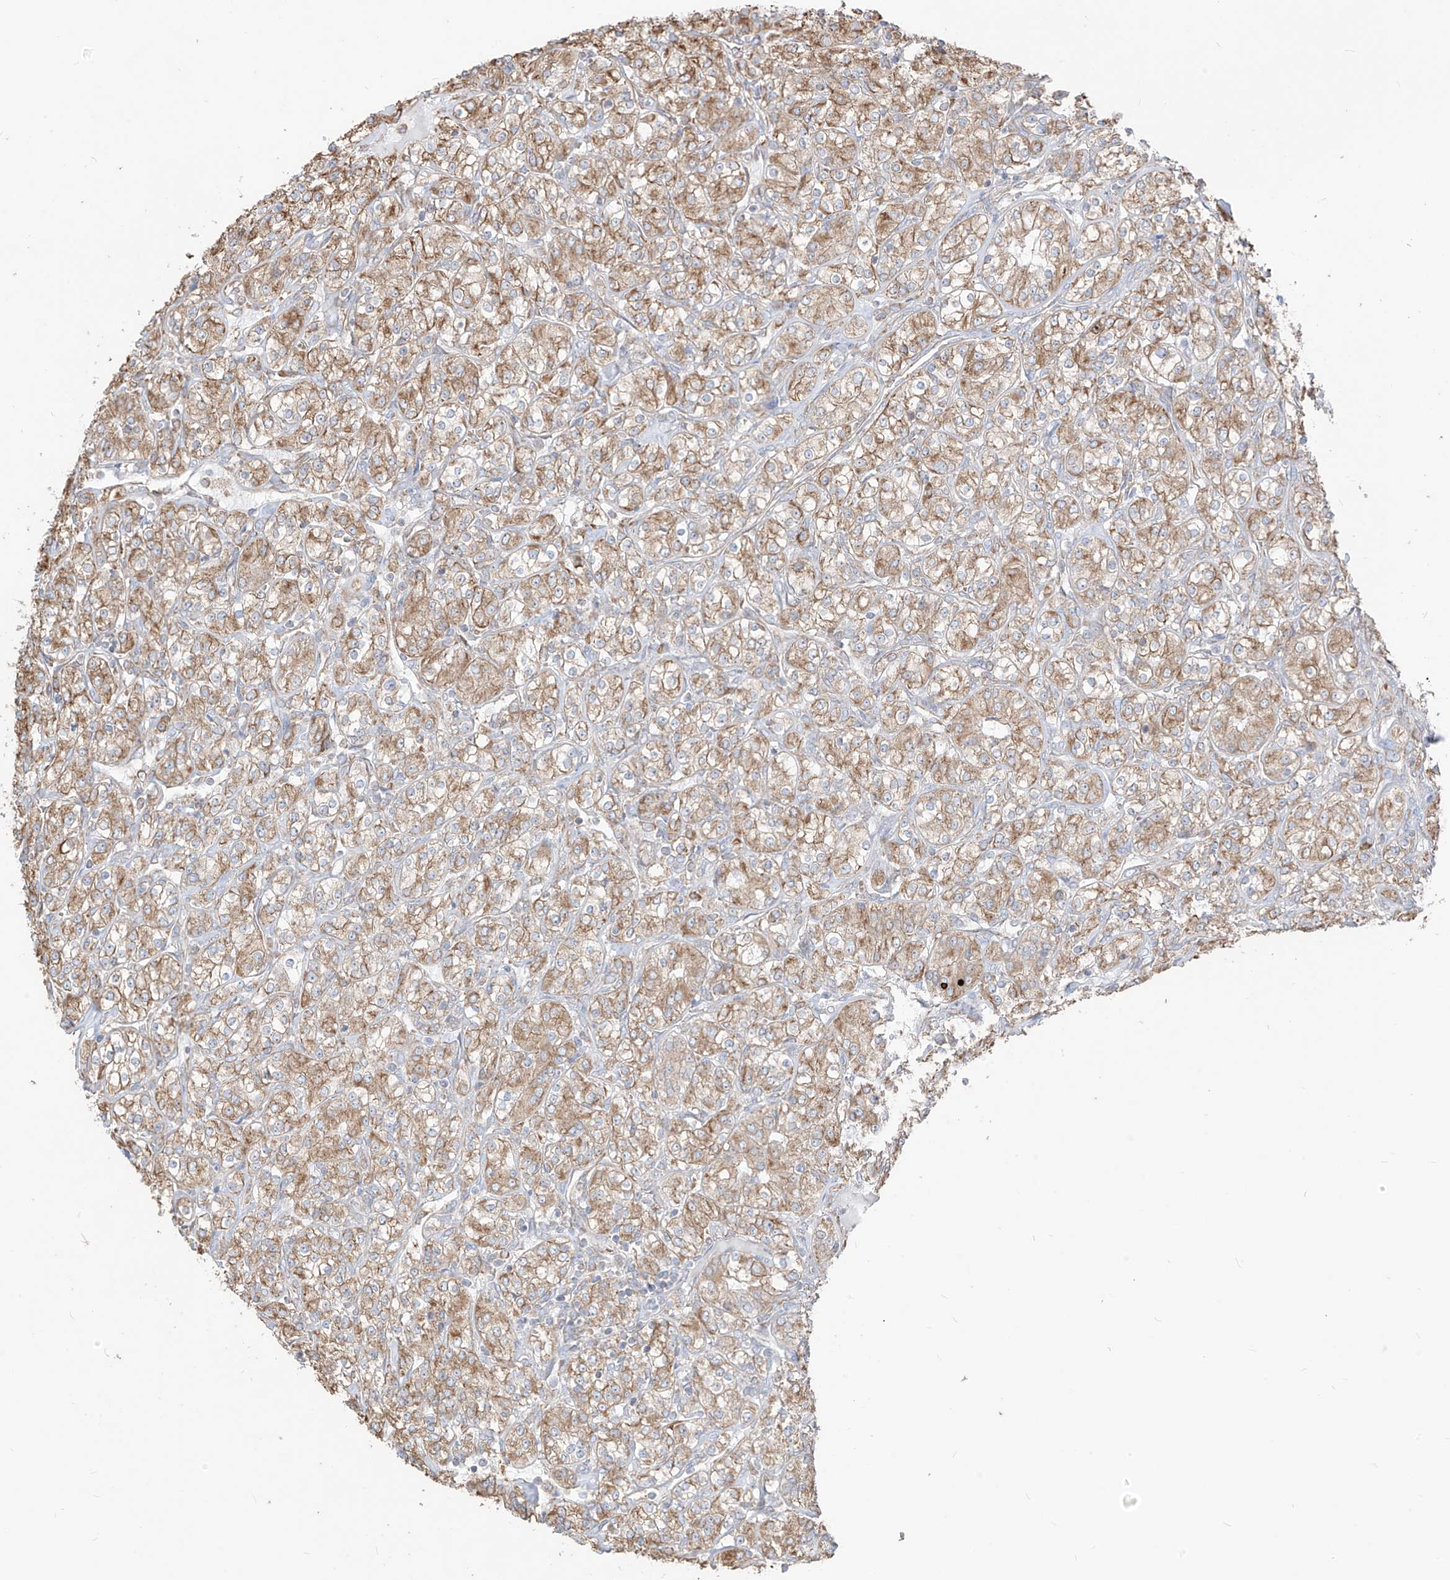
{"staining": {"intensity": "moderate", "quantity": ">75%", "location": "cytoplasmic/membranous"}, "tissue": "renal cancer", "cell_type": "Tumor cells", "image_type": "cancer", "snomed": [{"axis": "morphology", "description": "Adenocarcinoma, NOS"}, {"axis": "topography", "description": "Kidney"}], "caption": "Immunohistochemical staining of human renal cancer (adenocarcinoma) shows medium levels of moderate cytoplasmic/membranous protein positivity in about >75% of tumor cells.", "gene": "PDIA6", "patient": {"sex": "male", "age": 77}}